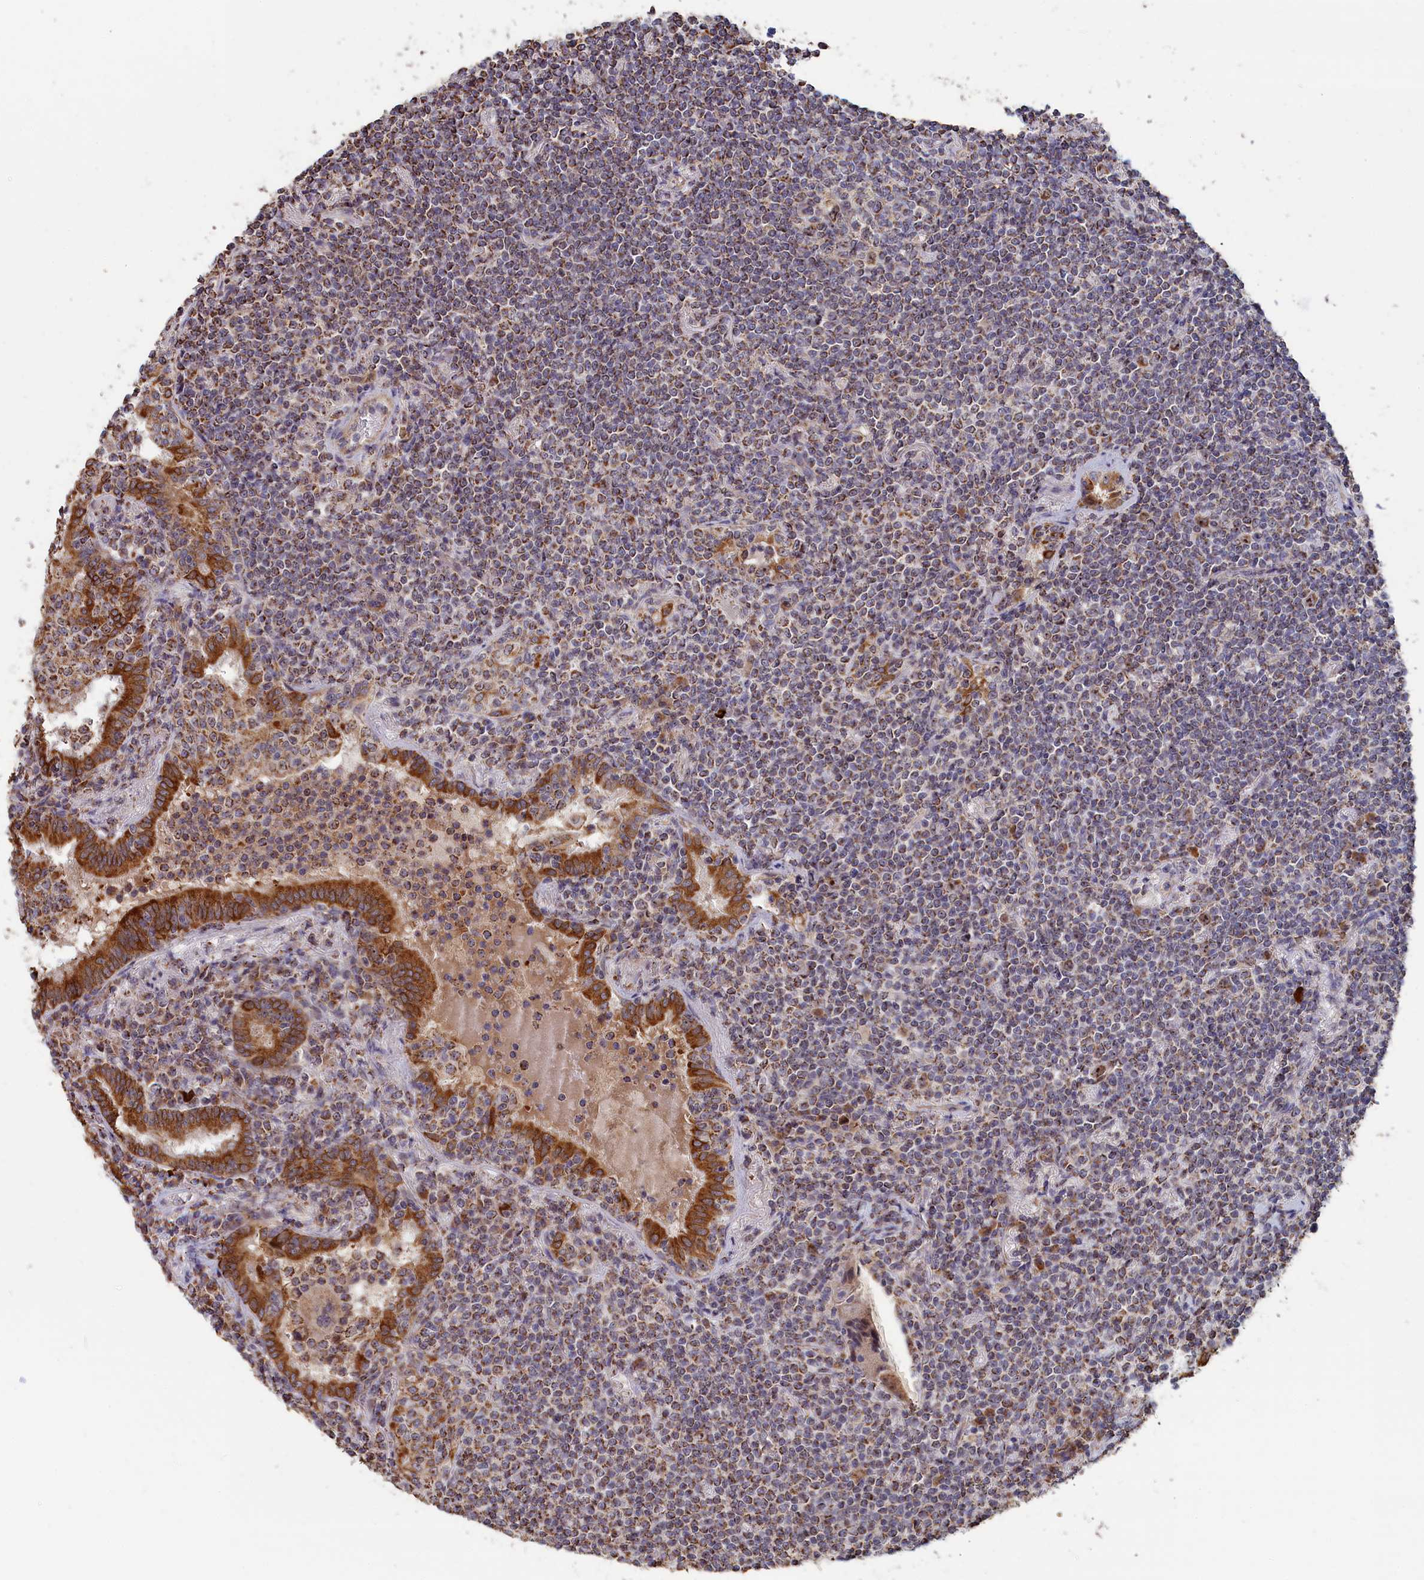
{"staining": {"intensity": "moderate", "quantity": "25%-75%", "location": "cytoplasmic/membranous"}, "tissue": "lymphoma", "cell_type": "Tumor cells", "image_type": "cancer", "snomed": [{"axis": "morphology", "description": "Malignant lymphoma, non-Hodgkin's type, Low grade"}, {"axis": "topography", "description": "Lung"}], "caption": "IHC histopathology image of human lymphoma stained for a protein (brown), which displays medium levels of moderate cytoplasmic/membranous positivity in about 25%-75% of tumor cells.", "gene": "ZNF816", "patient": {"sex": "female", "age": 71}}